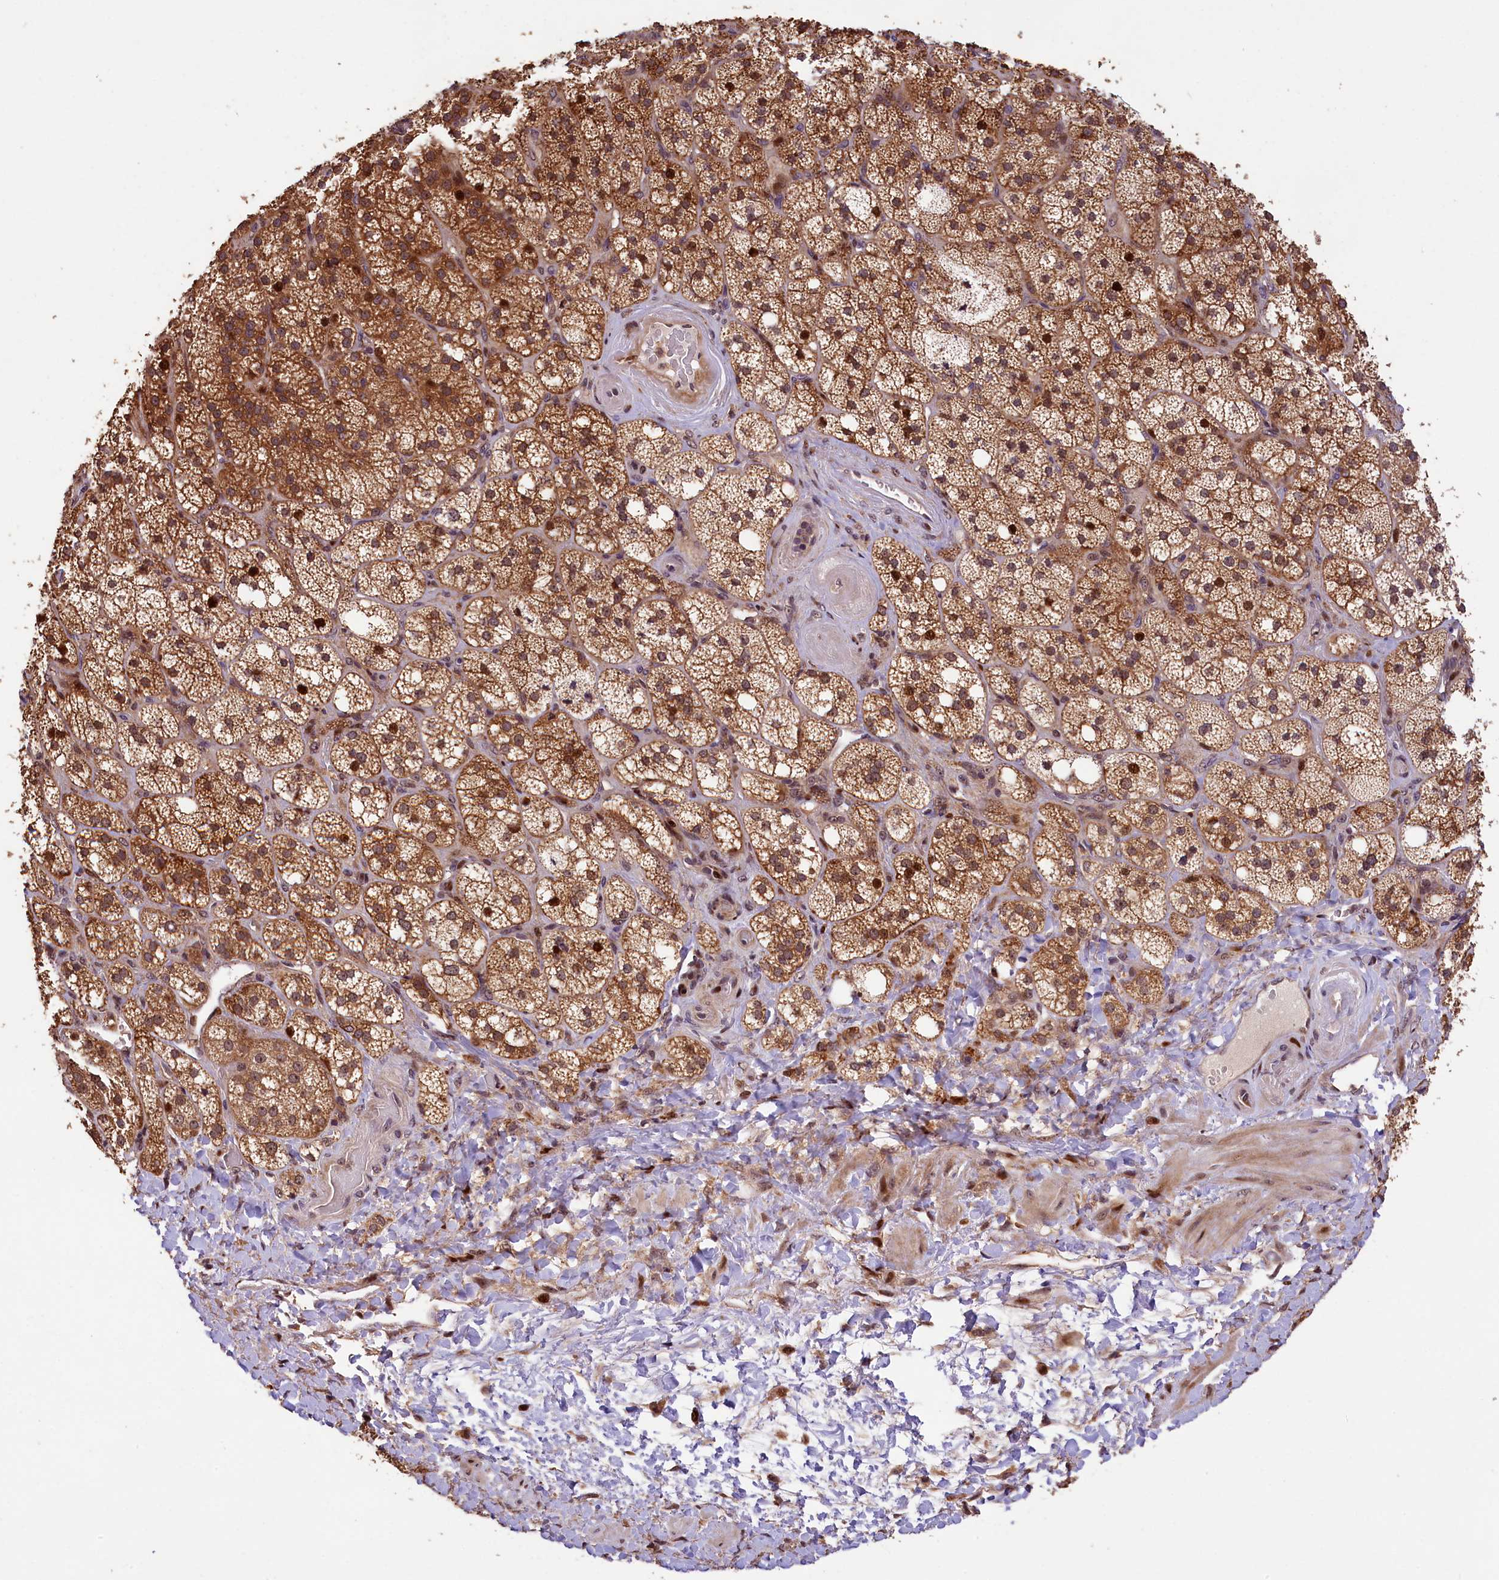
{"staining": {"intensity": "strong", "quantity": ">75%", "location": "cytoplasmic/membranous,nuclear"}, "tissue": "adrenal gland", "cell_type": "Glandular cells", "image_type": "normal", "snomed": [{"axis": "morphology", "description": "Normal tissue, NOS"}, {"axis": "topography", "description": "Adrenal gland"}], "caption": "Immunohistochemical staining of benign adrenal gland displays strong cytoplasmic/membranous,nuclear protein staining in approximately >75% of glandular cells. The staining was performed using DAB, with brown indicating positive protein expression. Nuclei are stained blue with hematoxylin.", "gene": "PHAF1", "patient": {"sex": "male", "age": 61}}